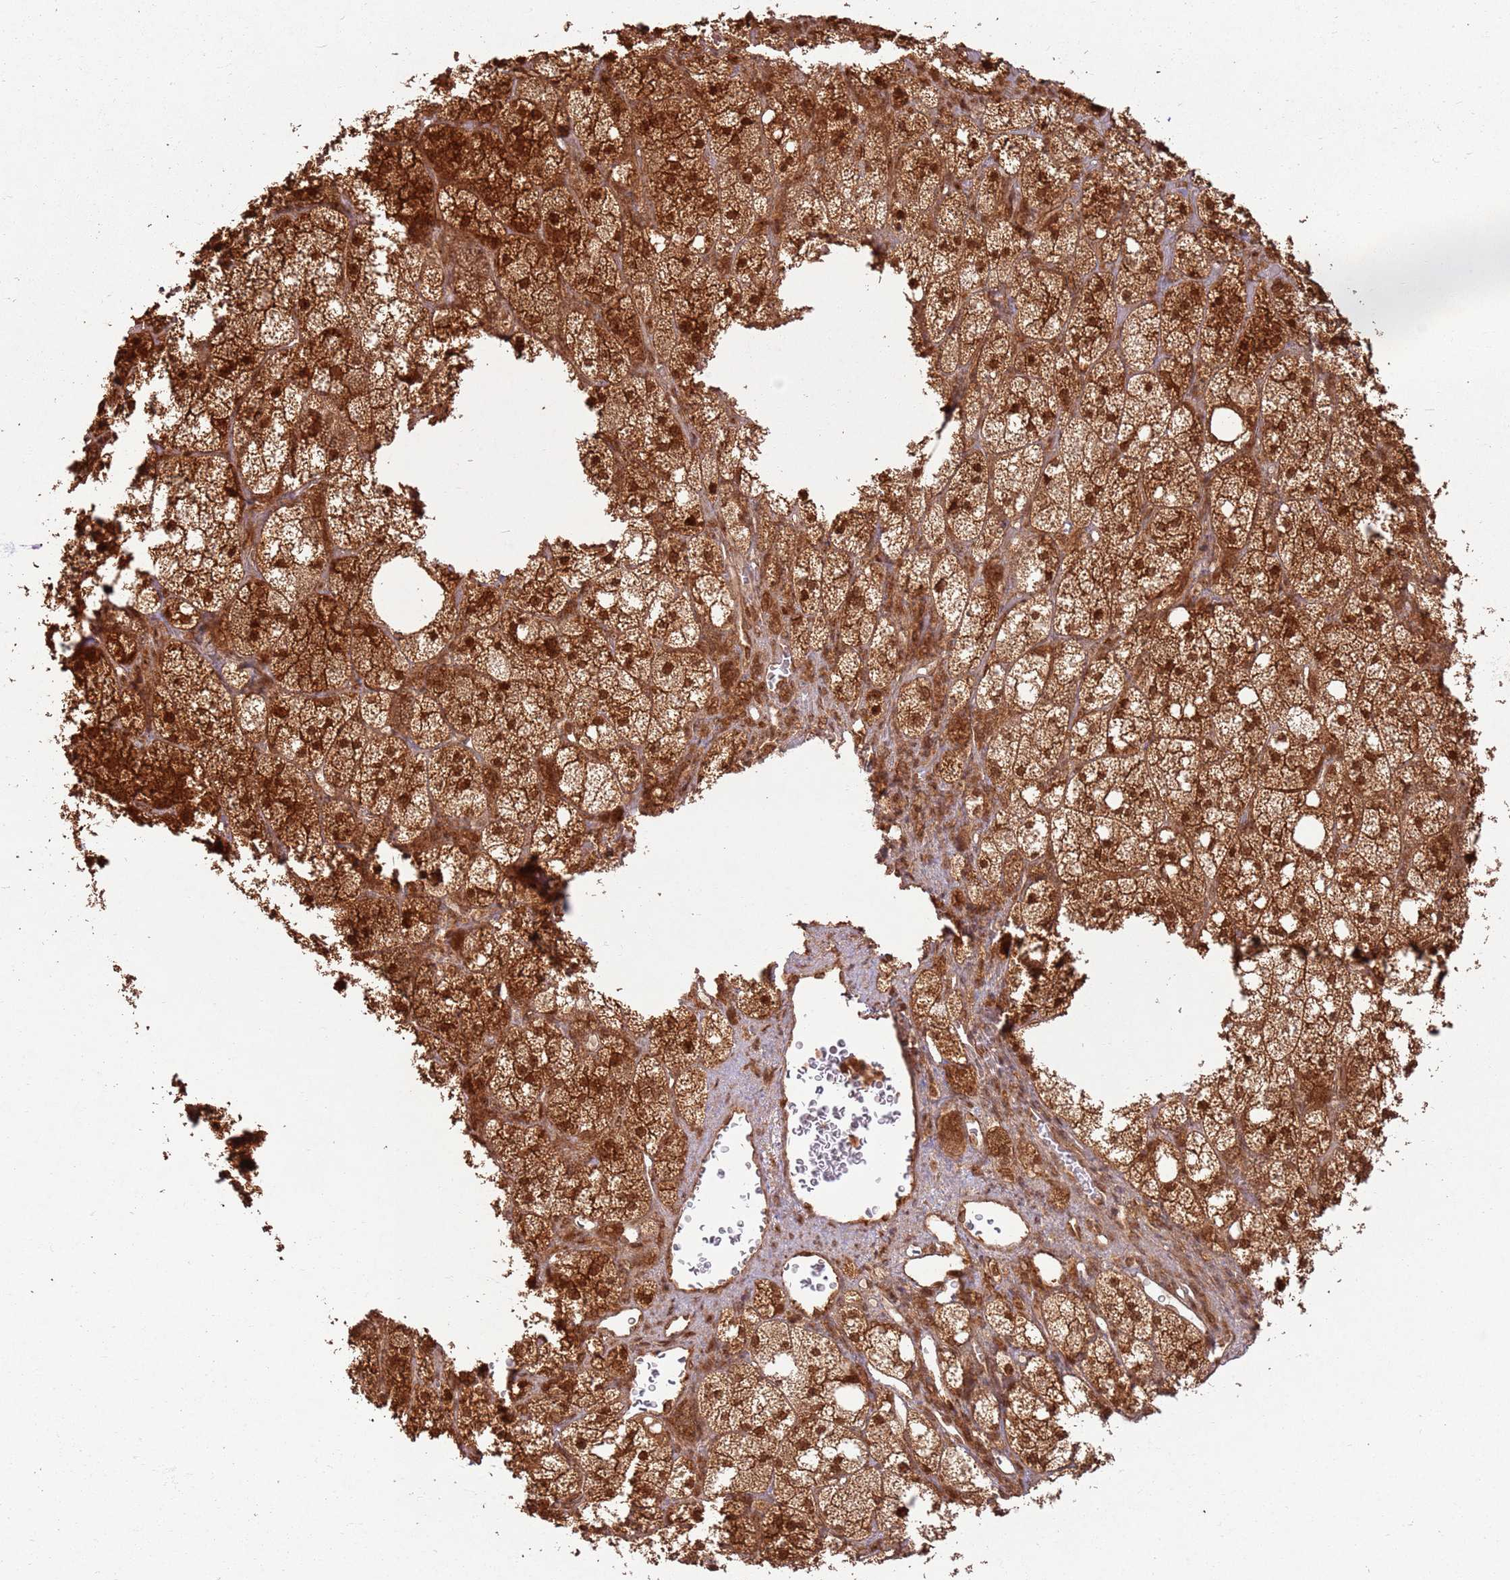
{"staining": {"intensity": "strong", "quantity": ">75%", "location": "cytoplasmic/membranous,nuclear"}, "tissue": "adrenal gland", "cell_type": "Glandular cells", "image_type": "normal", "snomed": [{"axis": "morphology", "description": "Normal tissue, NOS"}, {"axis": "topography", "description": "Adrenal gland"}], "caption": "Immunohistochemistry (DAB (3,3'-diaminobenzidine)) staining of benign adrenal gland exhibits strong cytoplasmic/membranous,nuclear protein expression in approximately >75% of glandular cells.", "gene": "TBC1D13", "patient": {"sex": "male", "age": 61}}